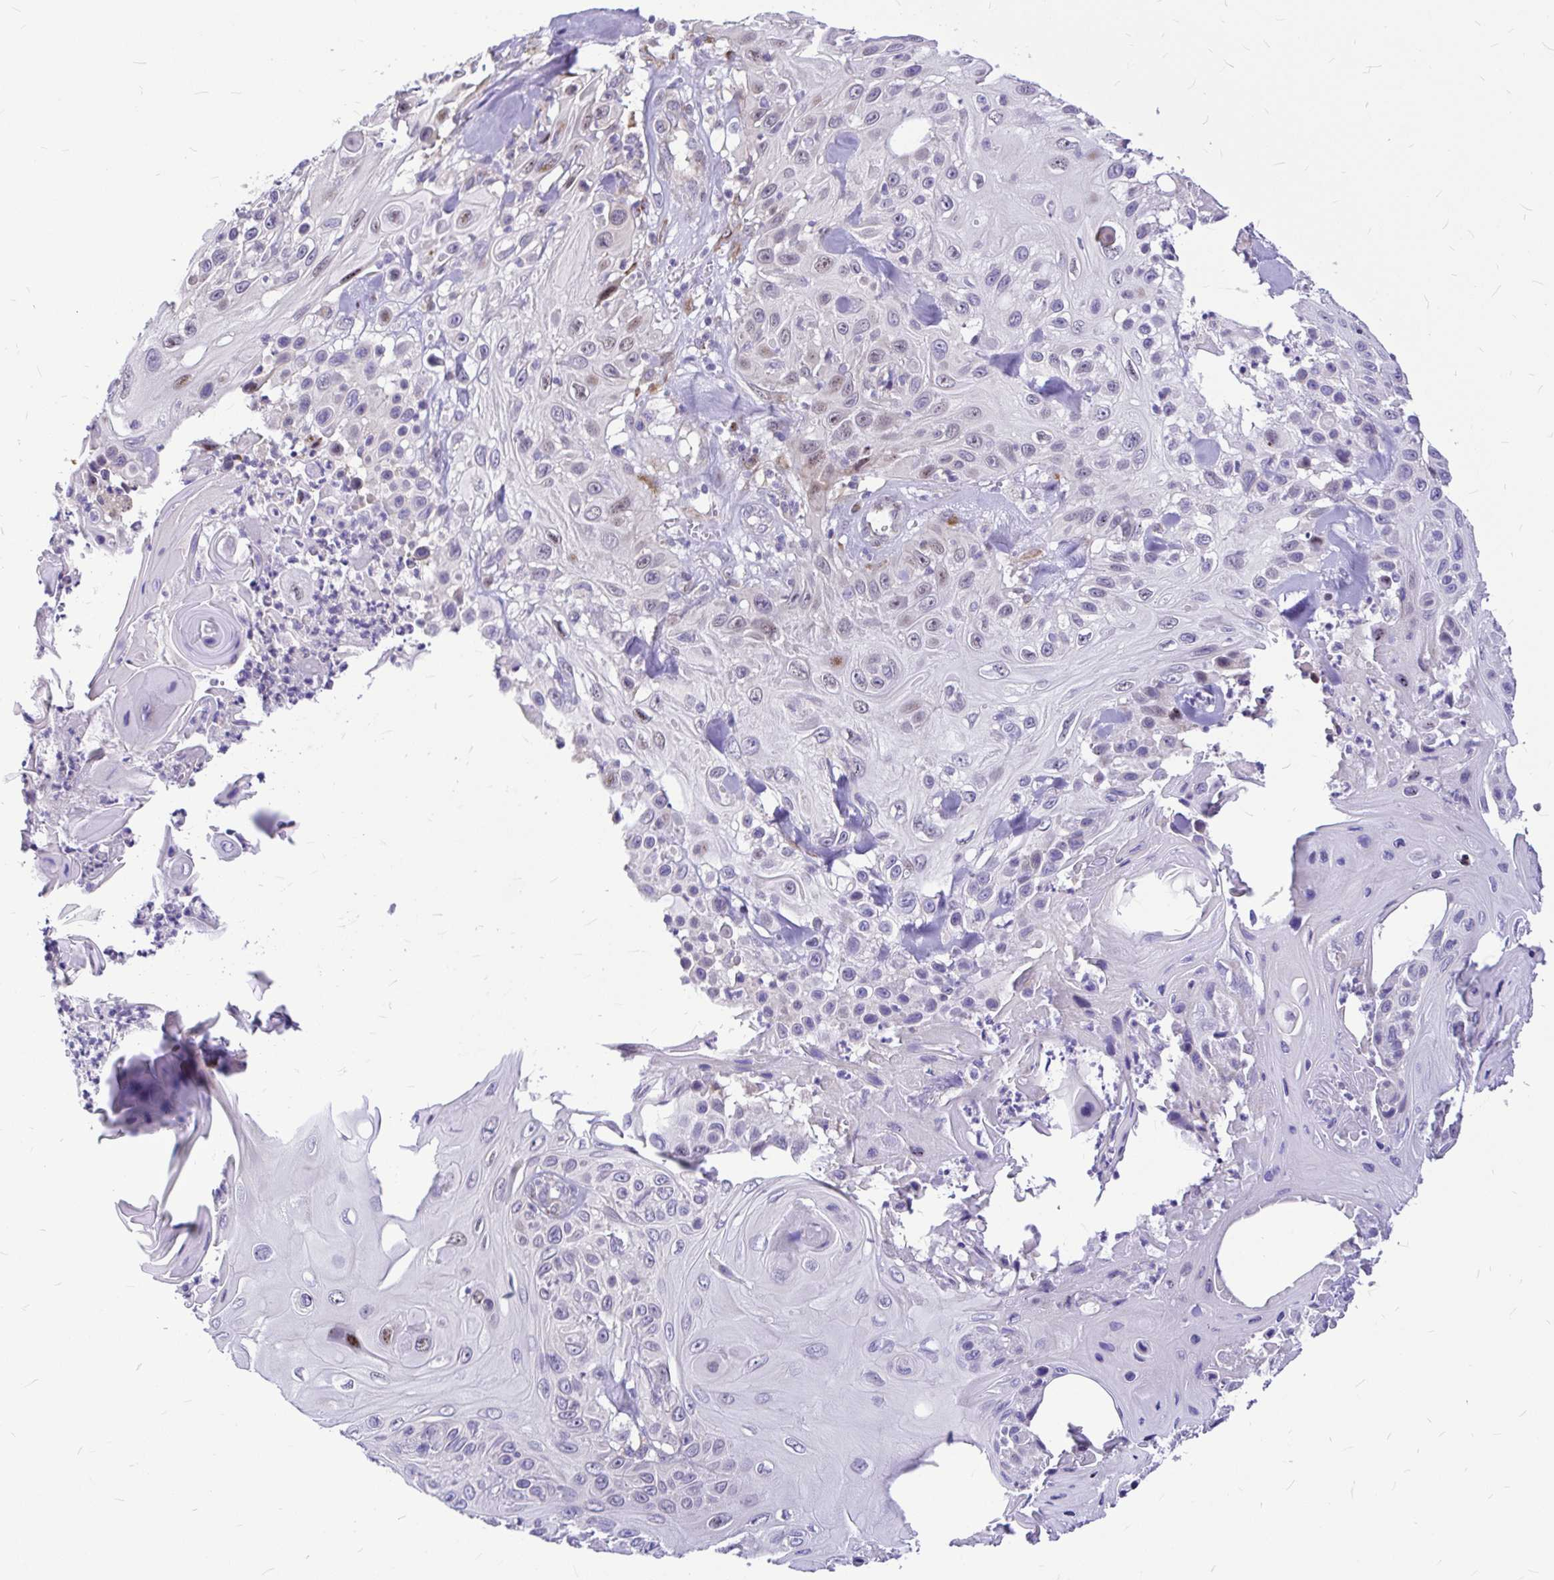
{"staining": {"intensity": "negative", "quantity": "none", "location": "none"}, "tissue": "skin cancer", "cell_type": "Tumor cells", "image_type": "cancer", "snomed": [{"axis": "morphology", "description": "Squamous cell carcinoma, NOS"}, {"axis": "topography", "description": "Skin"}], "caption": "Human skin cancer stained for a protein using immunohistochemistry (IHC) demonstrates no staining in tumor cells.", "gene": "GABBR2", "patient": {"sex": "male", "age": 82}}